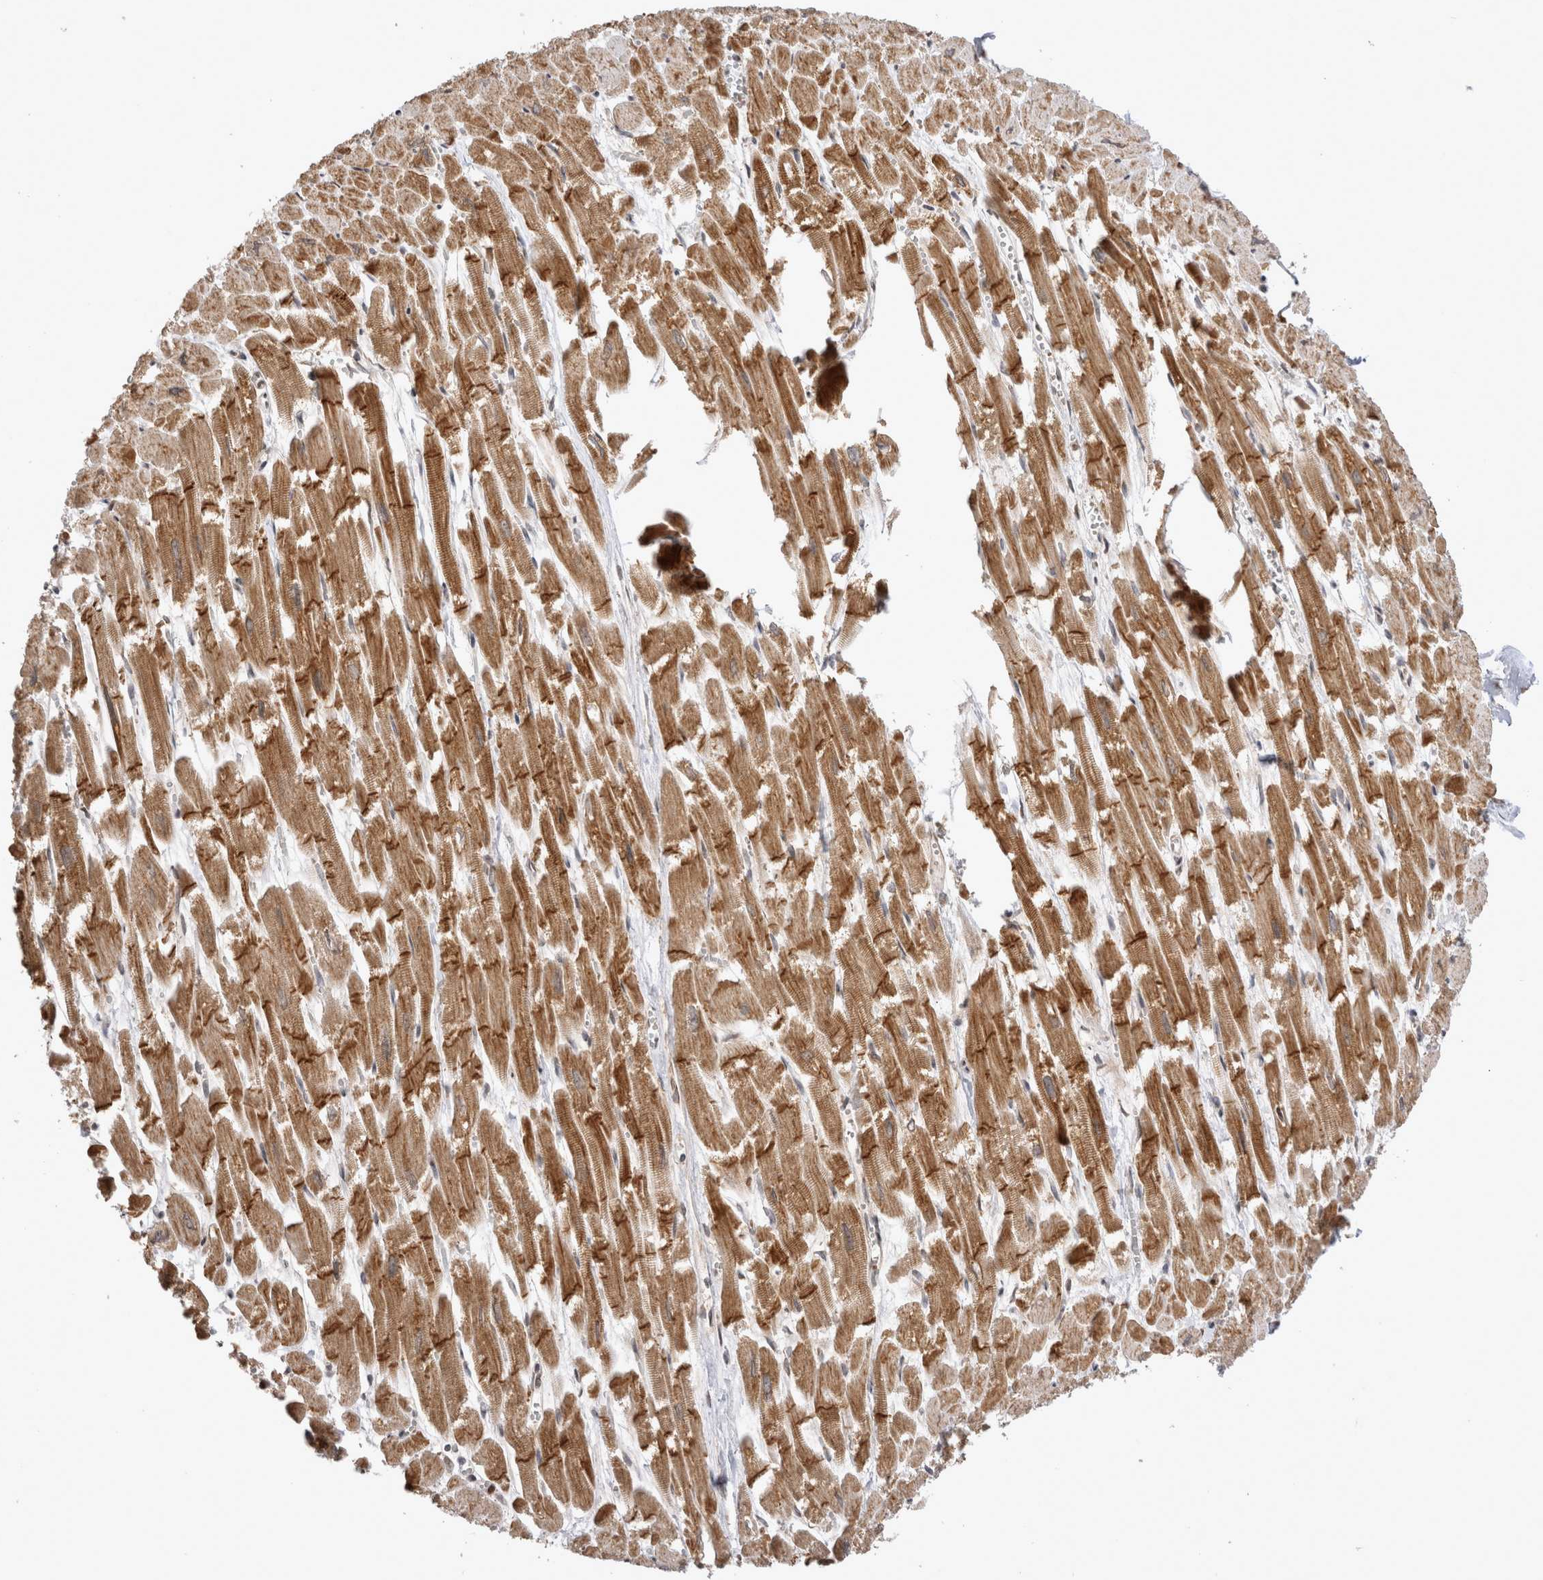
{"staining": {"intensity": "moderate", "quantity": ">75%", "location": "cytoplasmic/membranous,nuclear"}, "tissue": "heart muscle", "cell_type": "Cardiomyocytes", "image_type": "normal", "snomed": [{"axis": "morphology", "description": "Normal tissue, NOS"}, {"axis": "topography", "description": "Heart"}], "caption": "Immunohistochemical staining of benign heart muscle reveals >75% levels of moderate cytoplasmic/membranous,nuclear protein positivity in approximately >75% of cardiomyocytes. (brown staining indicates protein expression, while blue staining denotes nuclei).", "gene": "TMEM65", "patient": {"sex": "male", "age": 54}}